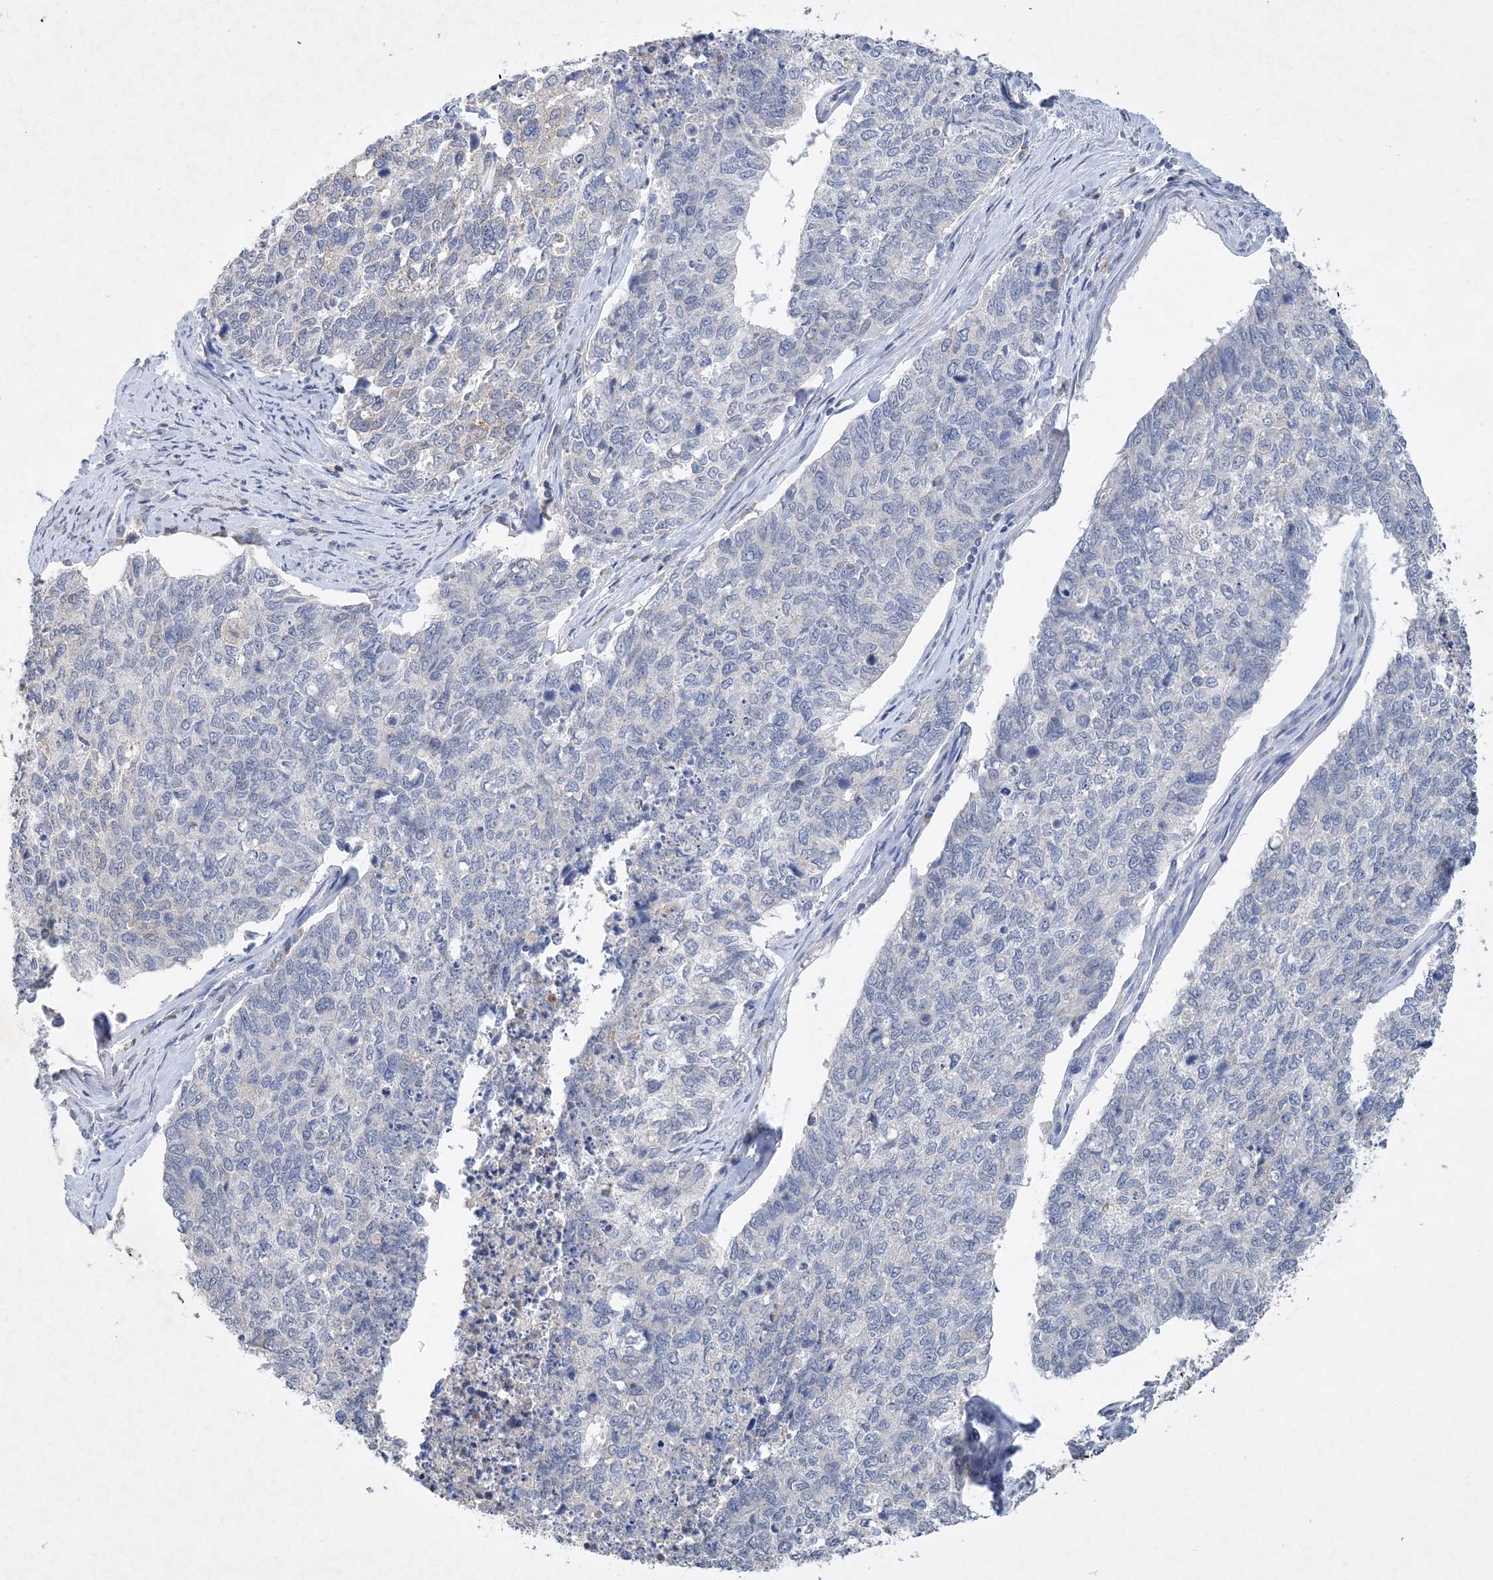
{"staining": {"intensity": "negative", "quantity": "none", "location": "none"}, "tissue": "cervical cancer", "cell_type": "Tumor cells", "image_type": "cancer", "snomed": [{"axis": "morphology", "description": "Squamous cell carcinoma, NOS"}, {"axis": "topography", "description": "Cervix"}], "caption": "There is no significant positivity in tumor cells of cervical squamous cell carcinoma.", "gene": "C11orf58", "patient": {"sex": "female", "age": 63}}